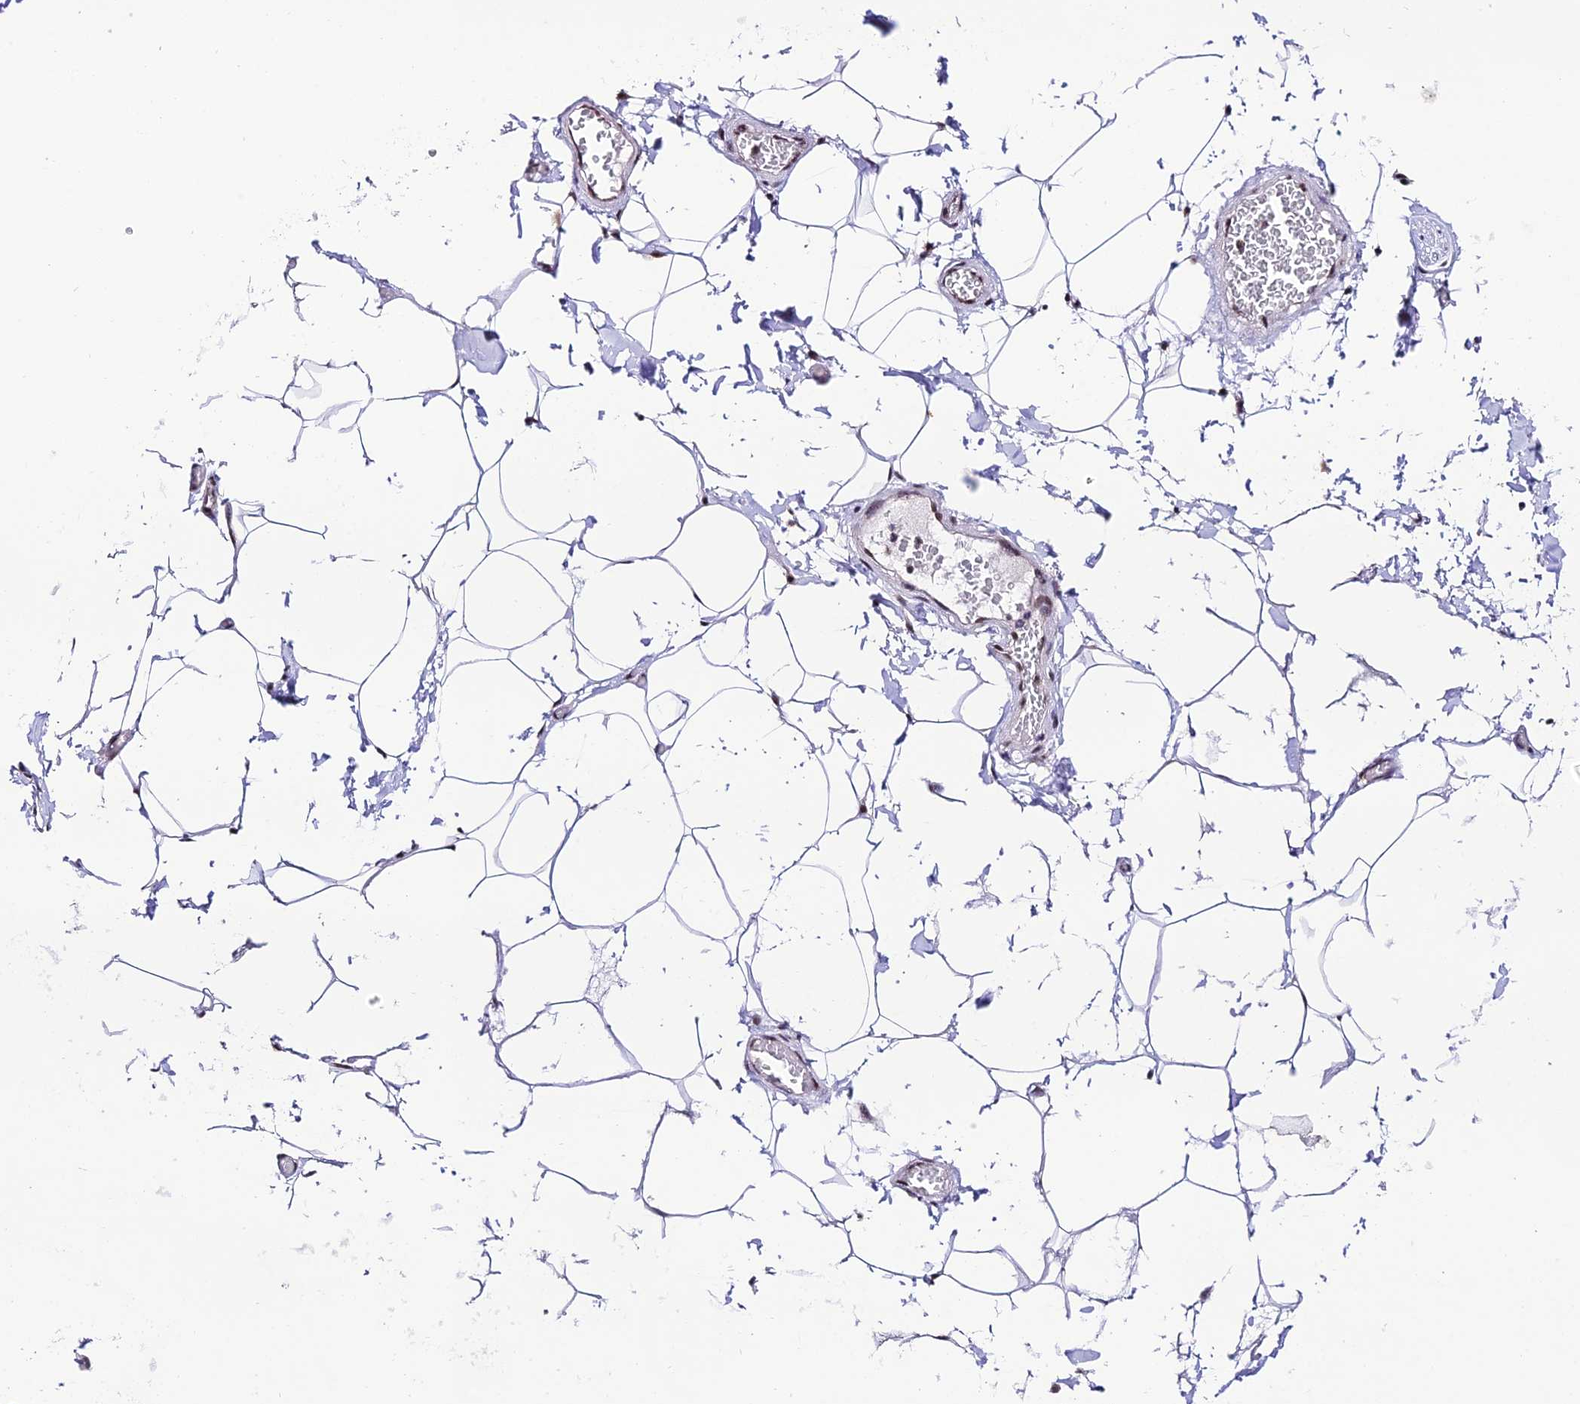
{"staining": {"intensity": "moderate", "quantity": ">75%", "location": "nuclear"}, "tissue": "adipose tissue", "cell_type": "Adipocytes", "image_type": "normal", "snomed": [{"axis": "morphology", "description": "Normal tissue, NOS"}, {"axis": "topography", "description": "Soft tissue"}, {"axis": "topography", "description": "Adipose tissue"}, {"axis": "topography", "description": "Vascular tissue"}, {"axis": "topography", "description": "Peripheral nerve tissue"}], "caption": "The immunohistochemical stain labels moderate nuclear expression in adipocytes of unremarkable adipose tissue. (DAB IHC, brown staining for protein, blue staining for nuclei).", "gene": "THOC7", "patient": {"sex": "male", "age": 46}}